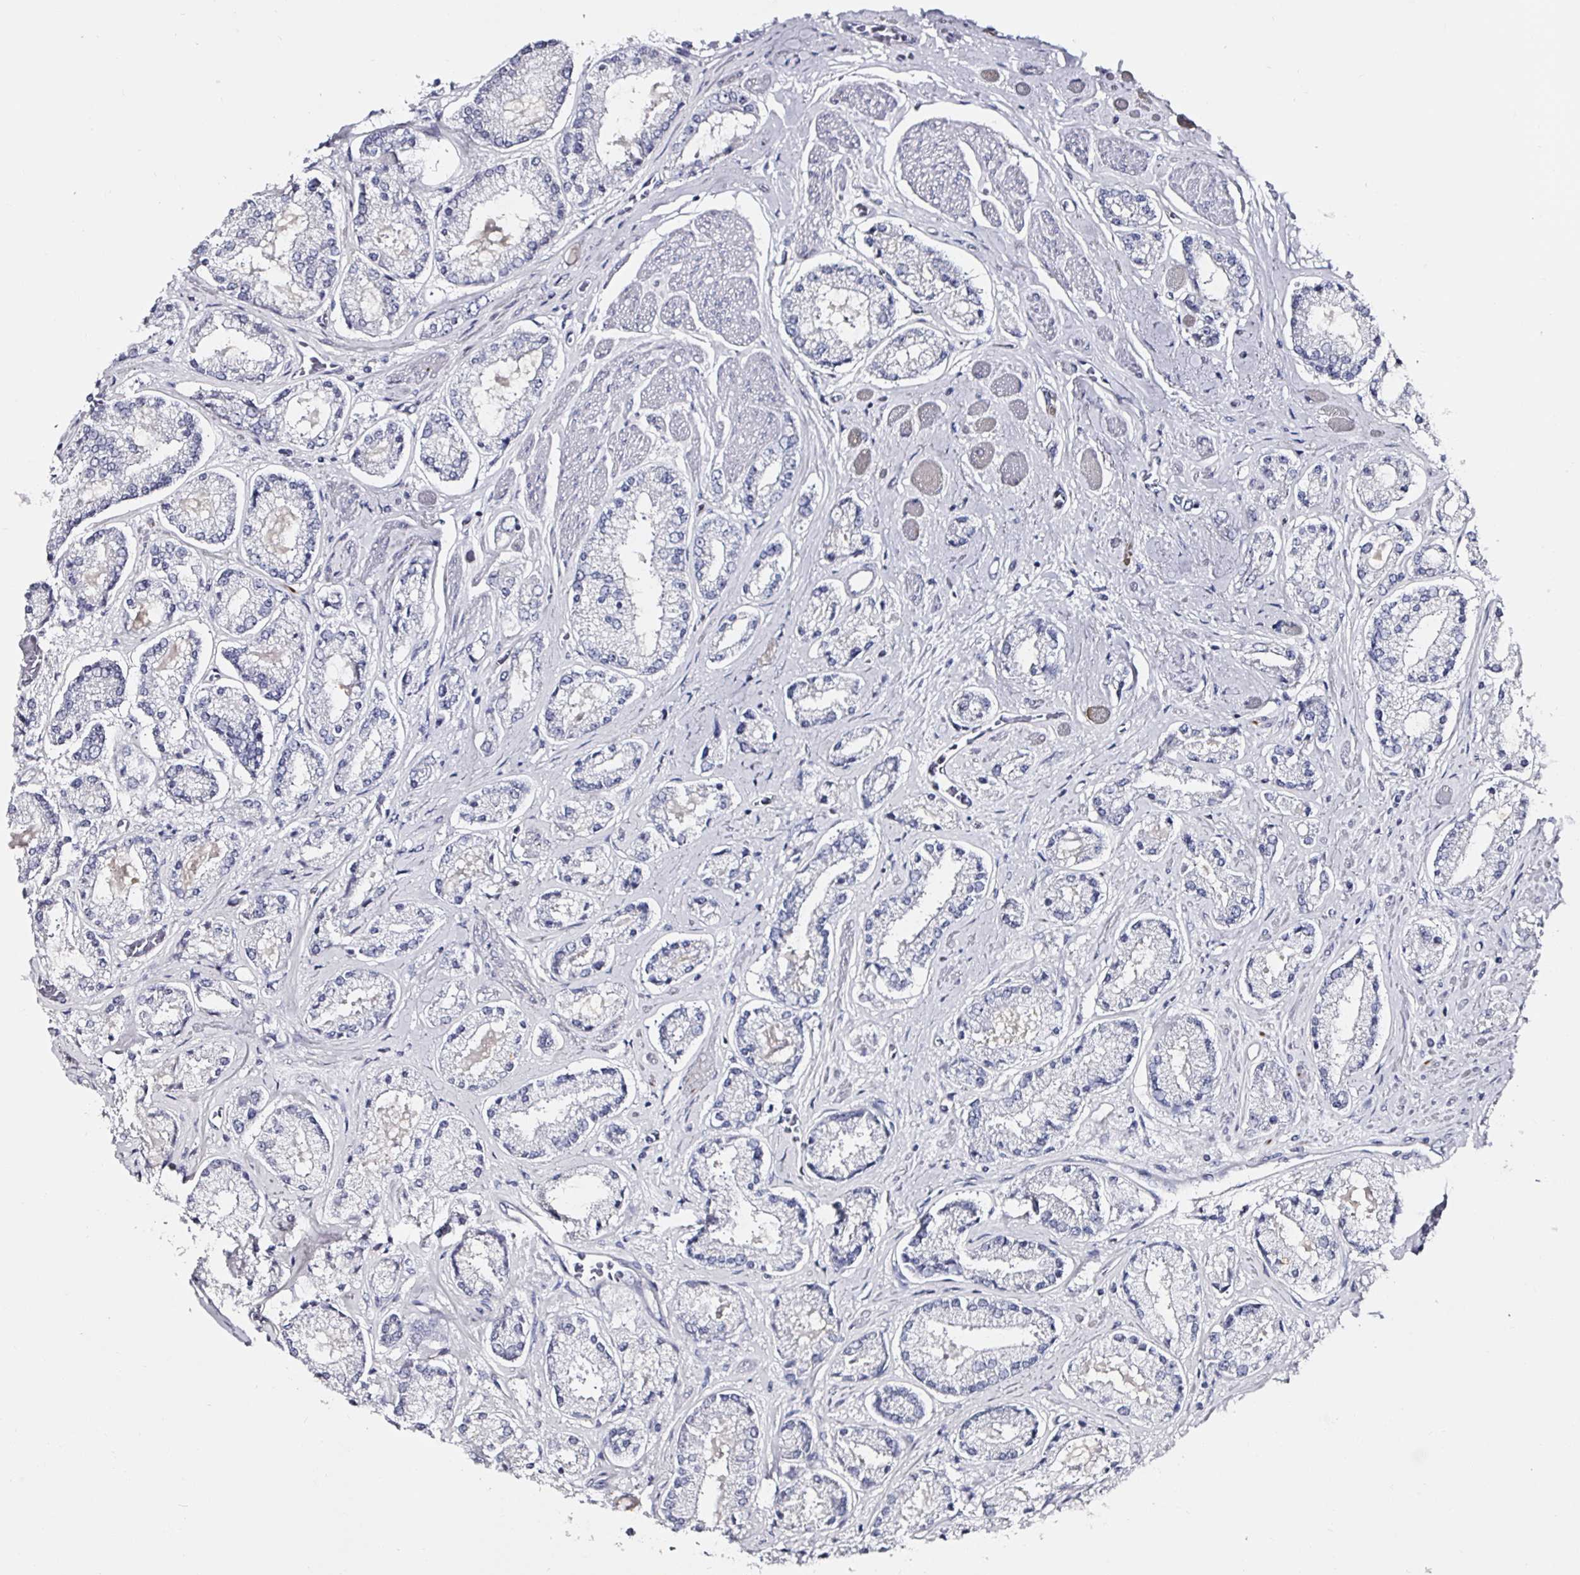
{"staining": {"intensity": "negative", "quantity": "none", "location": "none"}, "tissue": "prostate cancer", "cell_type": "Tumor cells", "image_type": "cancer", "snomed": [{"axis": "morphology", "description": "Adenocarcinoma, High grade"}, {"axis": "topography", "description": "Prostate"}], "caption": "The immunohistochemistry micrograph has no significant expression in tumor cells of prostate cancer tissue.", "gene": "ACSBG2", "patient": {"sex": "male", "age": 67}}